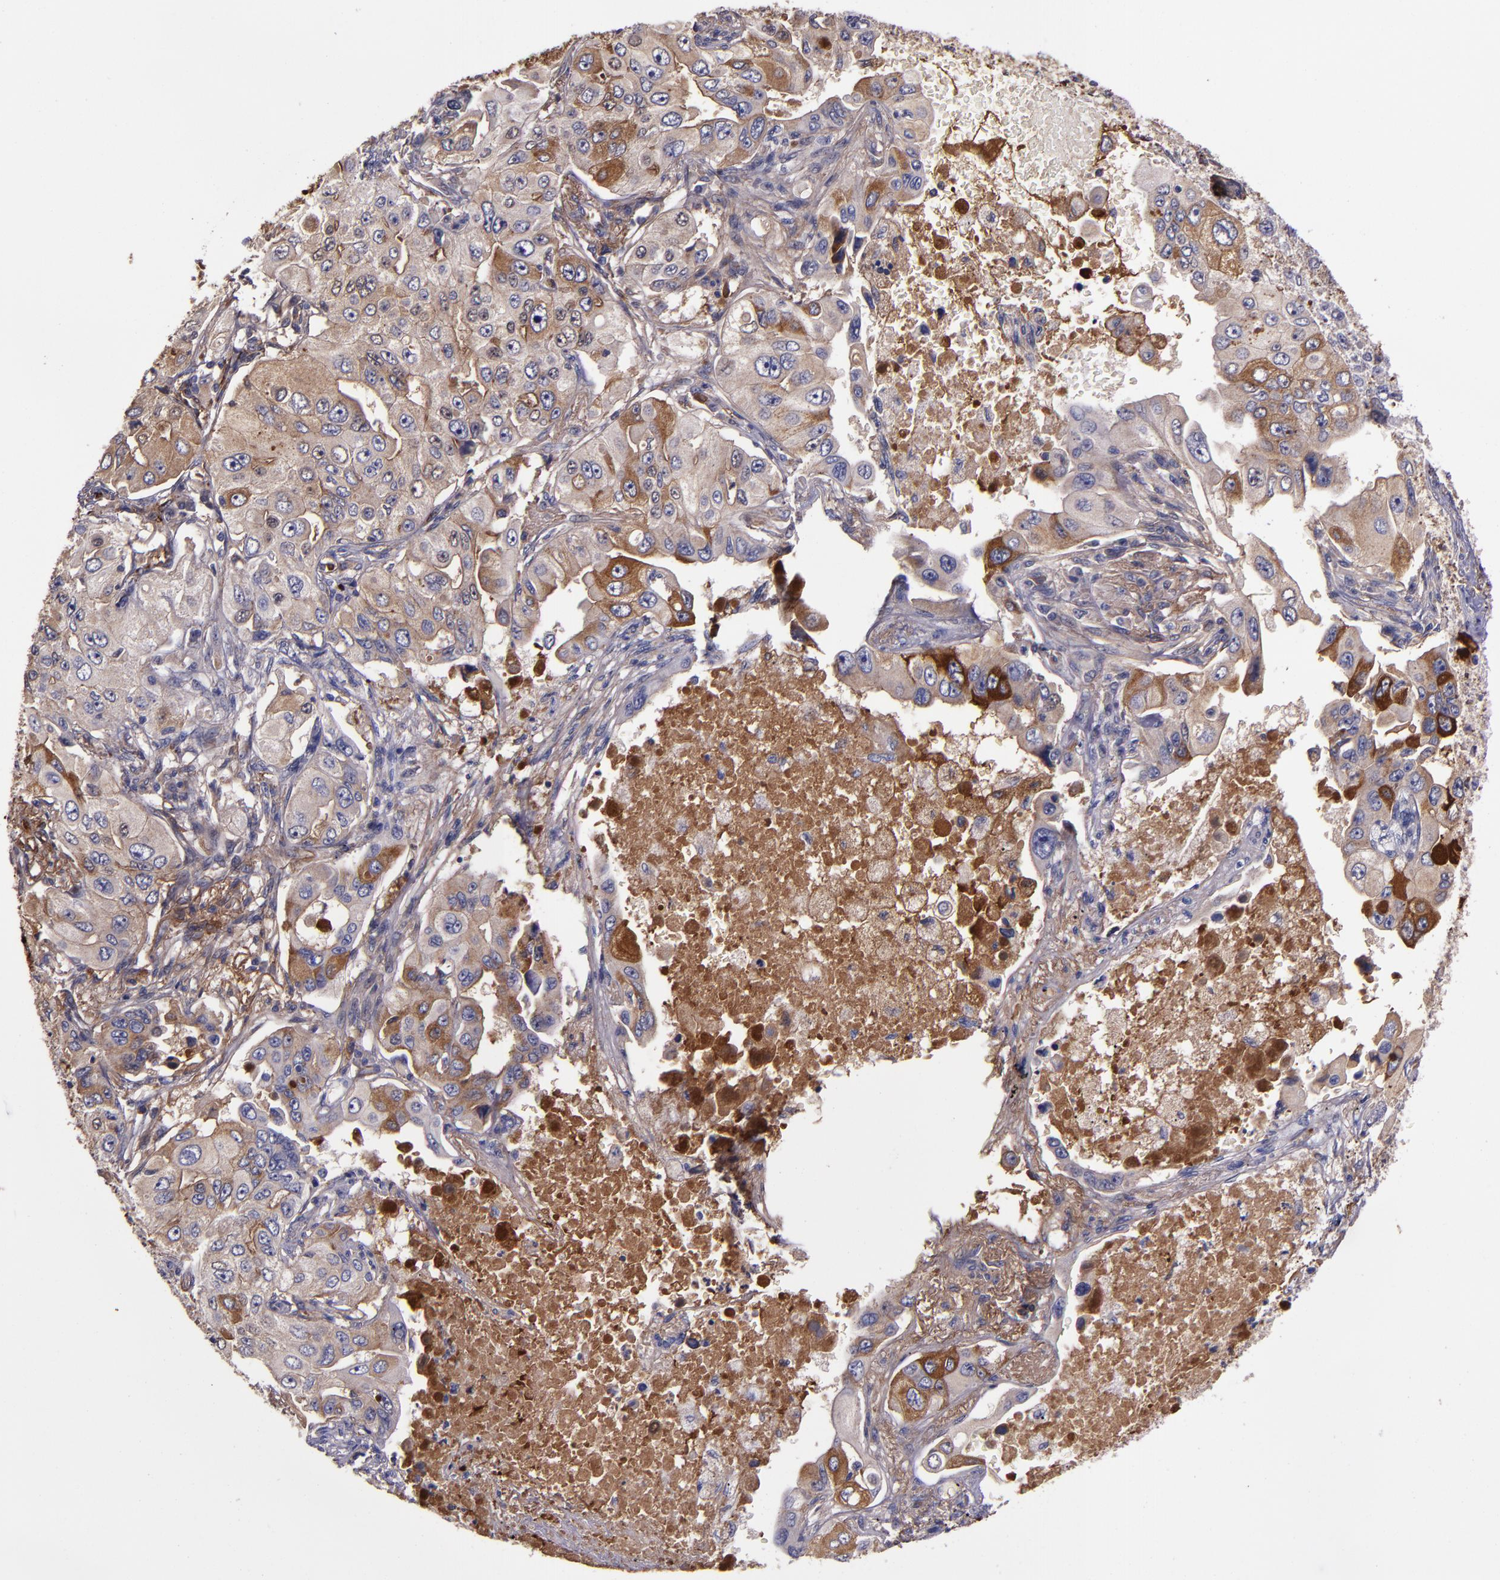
{"staining": {"intensity": "strong", "quantity": "<25%", "location": "cytoplasmic/membranous"}, "tissue": "lung cancer", "cell_type": "Tumor cells", "image_type": "cancer", "snomed": [{"axis": "morphology", "description": "Adenocarcinoma, NOS"}, {"axis": "topography", "description": "Lung"}], "caption": "Tumor cells exhibit medium levels of strong cytoplasmic/membranous staining in approximately <25% of cells in lung adenocarcinoma. The staining was performed using DAB, with brown indicating positive protein expression. Nuclei are stained blue with hematoxylin.", "gene": "A2M", "patient": {"sex": "male", "age": 84}}